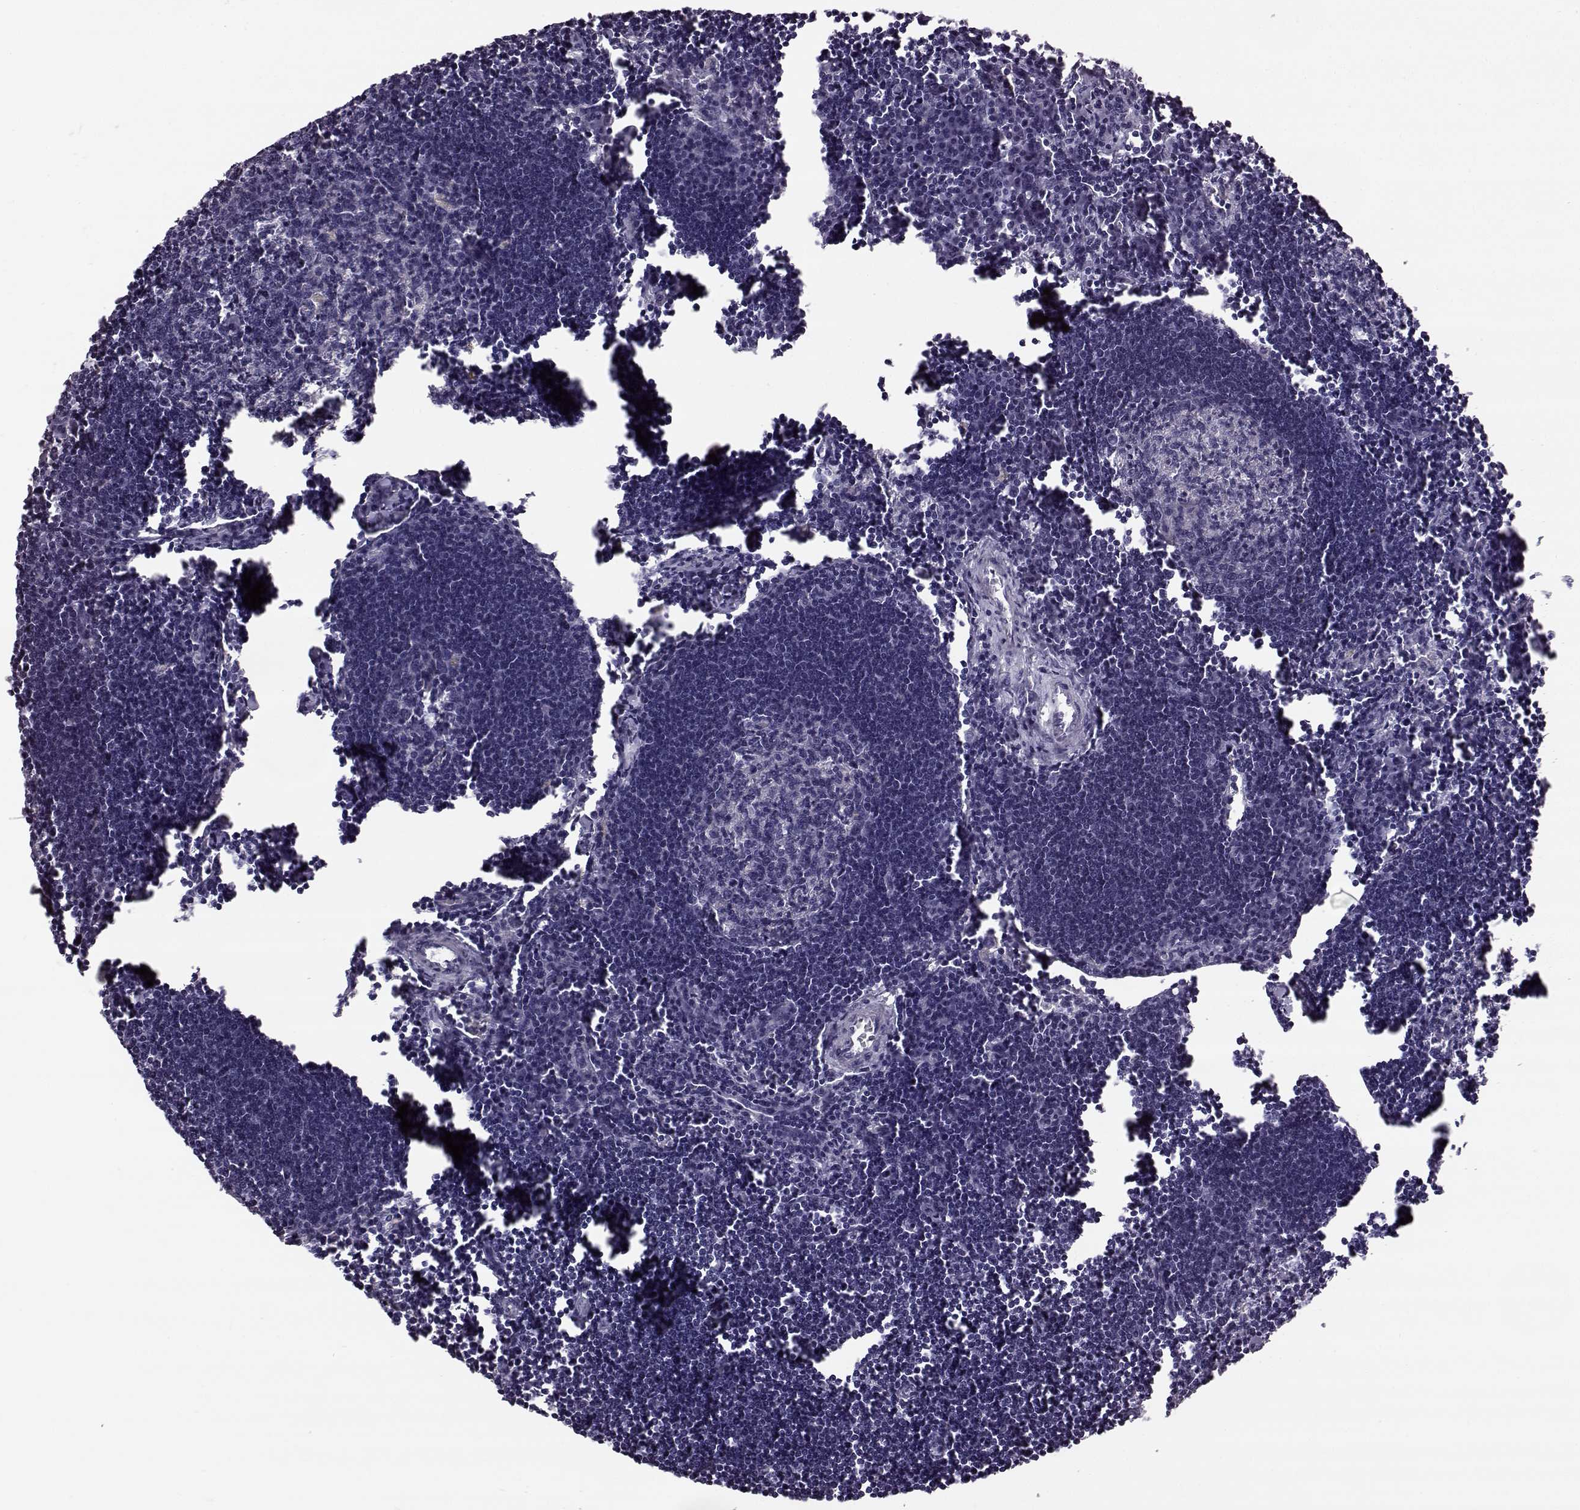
{"staining": {"intensity": "negative", "quantity": "none", "location": "none"}, "tissue": "lymph node", "cell_type": "Germinal center cells", "image_type": "normal", "snomed": [{"axis": "morphology", "description": "Normal tissue, NOS"}, {"axis": "topography", "description": "Lymph node"}], "caption": "Immunohistochemistry micrograph of normal lymph node stained for a protein (brown), which shows no expression in germinal center cells.", "gene": "ODAD4", "patient": {"sex": "male", "age": 55}}